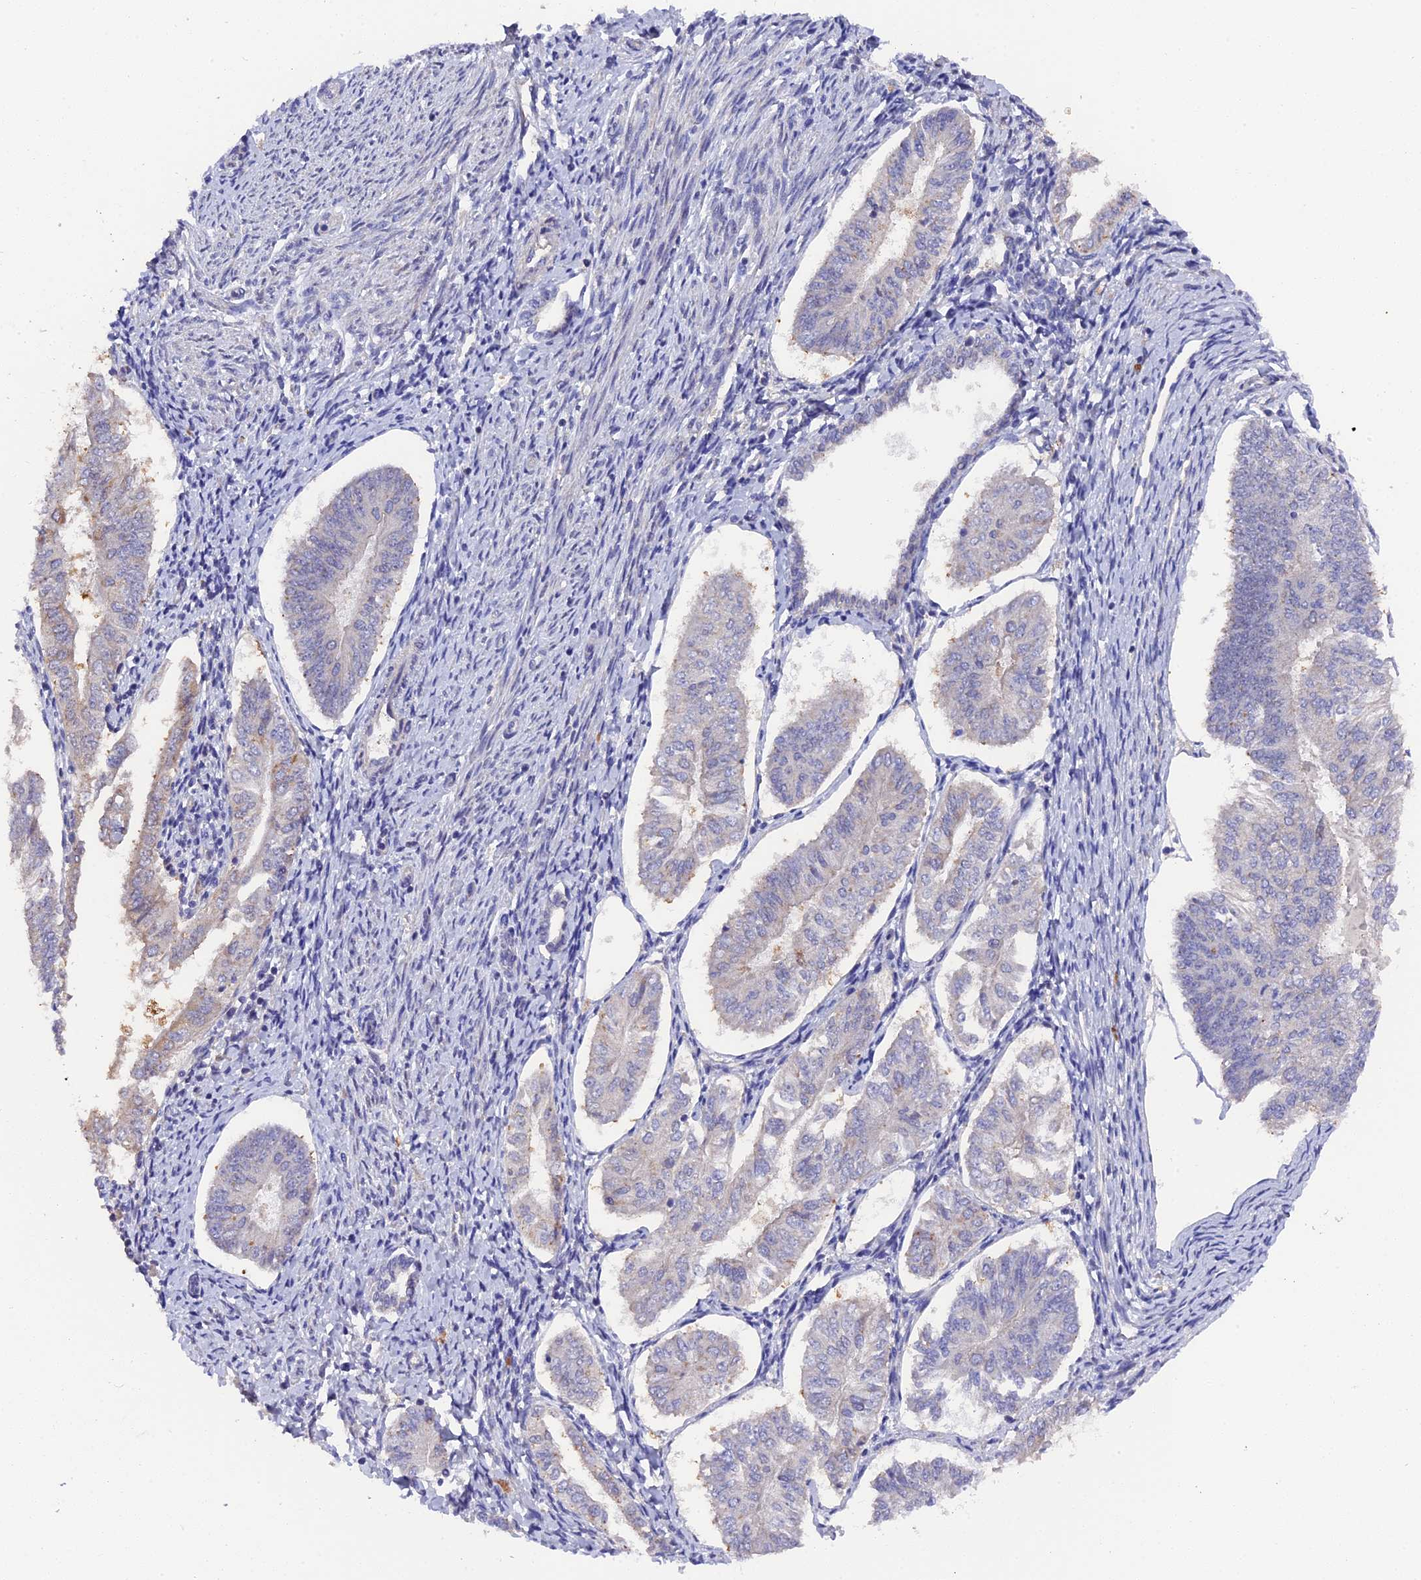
{"staining": {"intensity": "negative", "quantity": "none", "location": "none"}, "tissue": "endometrial cancer", "cell_type": "Tumor cells", "image_type": "cancer", "snomed": [{"axis": "morphology", "description": "Adenocarcinoma, NOS"}, {"axis": "topography", "description": "Endometrium"}], "caption": "This is an IHC image of human adenocarcinoma (endometrial). There is no staining in tumor cells.", "gene": "ZCCHC2", "patient": {"sex": "female", "age": 58}}